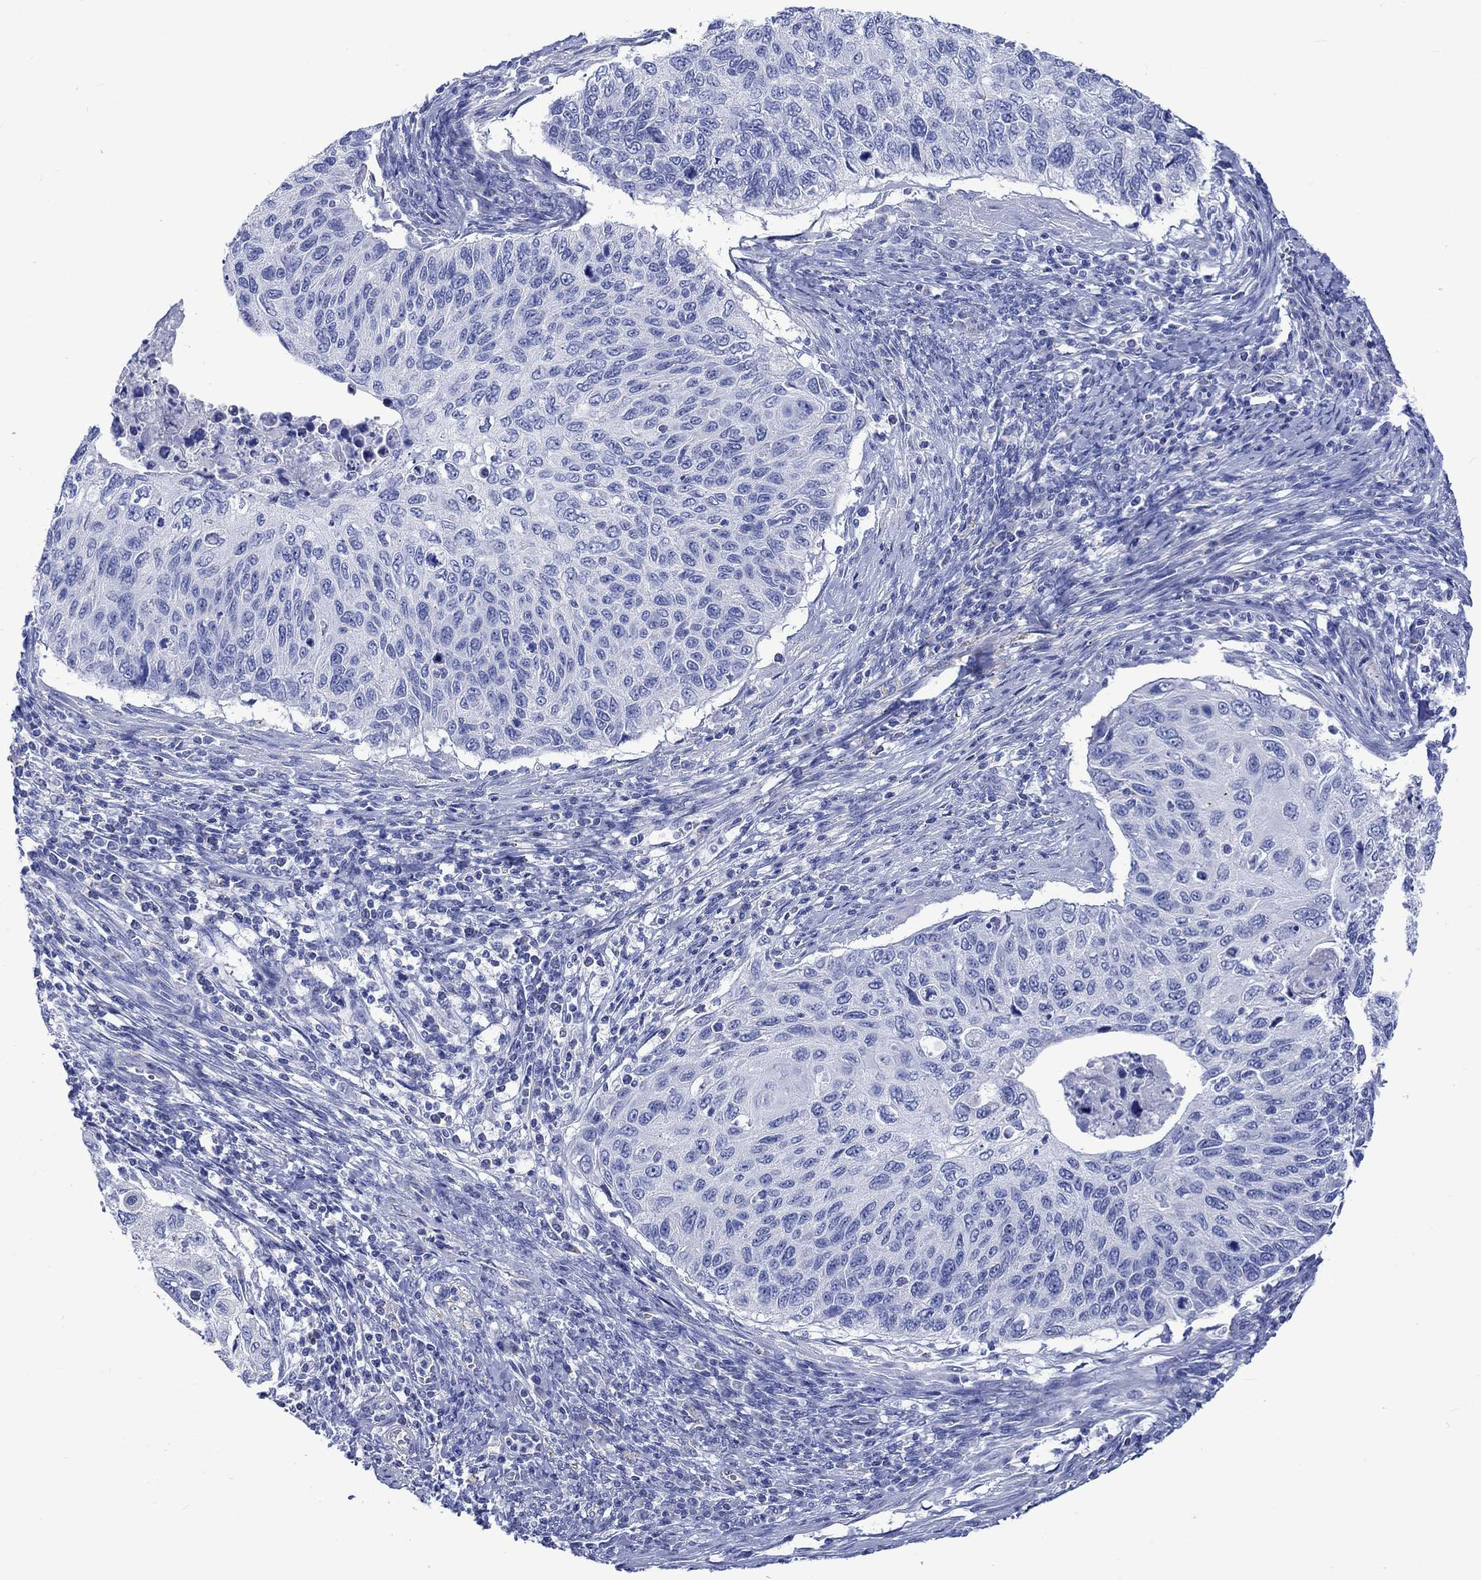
{"staining": {"intensity": "negative", "quantity": "none", "location": "none"}, "tissue": "cervical cancer", "cell_type": "Tumor cells", "image_type": "cancer", "snomed": [{"axis": "morphology", "description": "Squamous cell carcinoma, NOS"}, {"axis": "topography", "description": "Cervix"}], "caption": "Squamous cell carcinoma (cervical) was stained to show a protein in brown. There is no significant expression in tumor cells.", "gene": "CPLX2", "patient": {"sex": "female", "age": 70}}